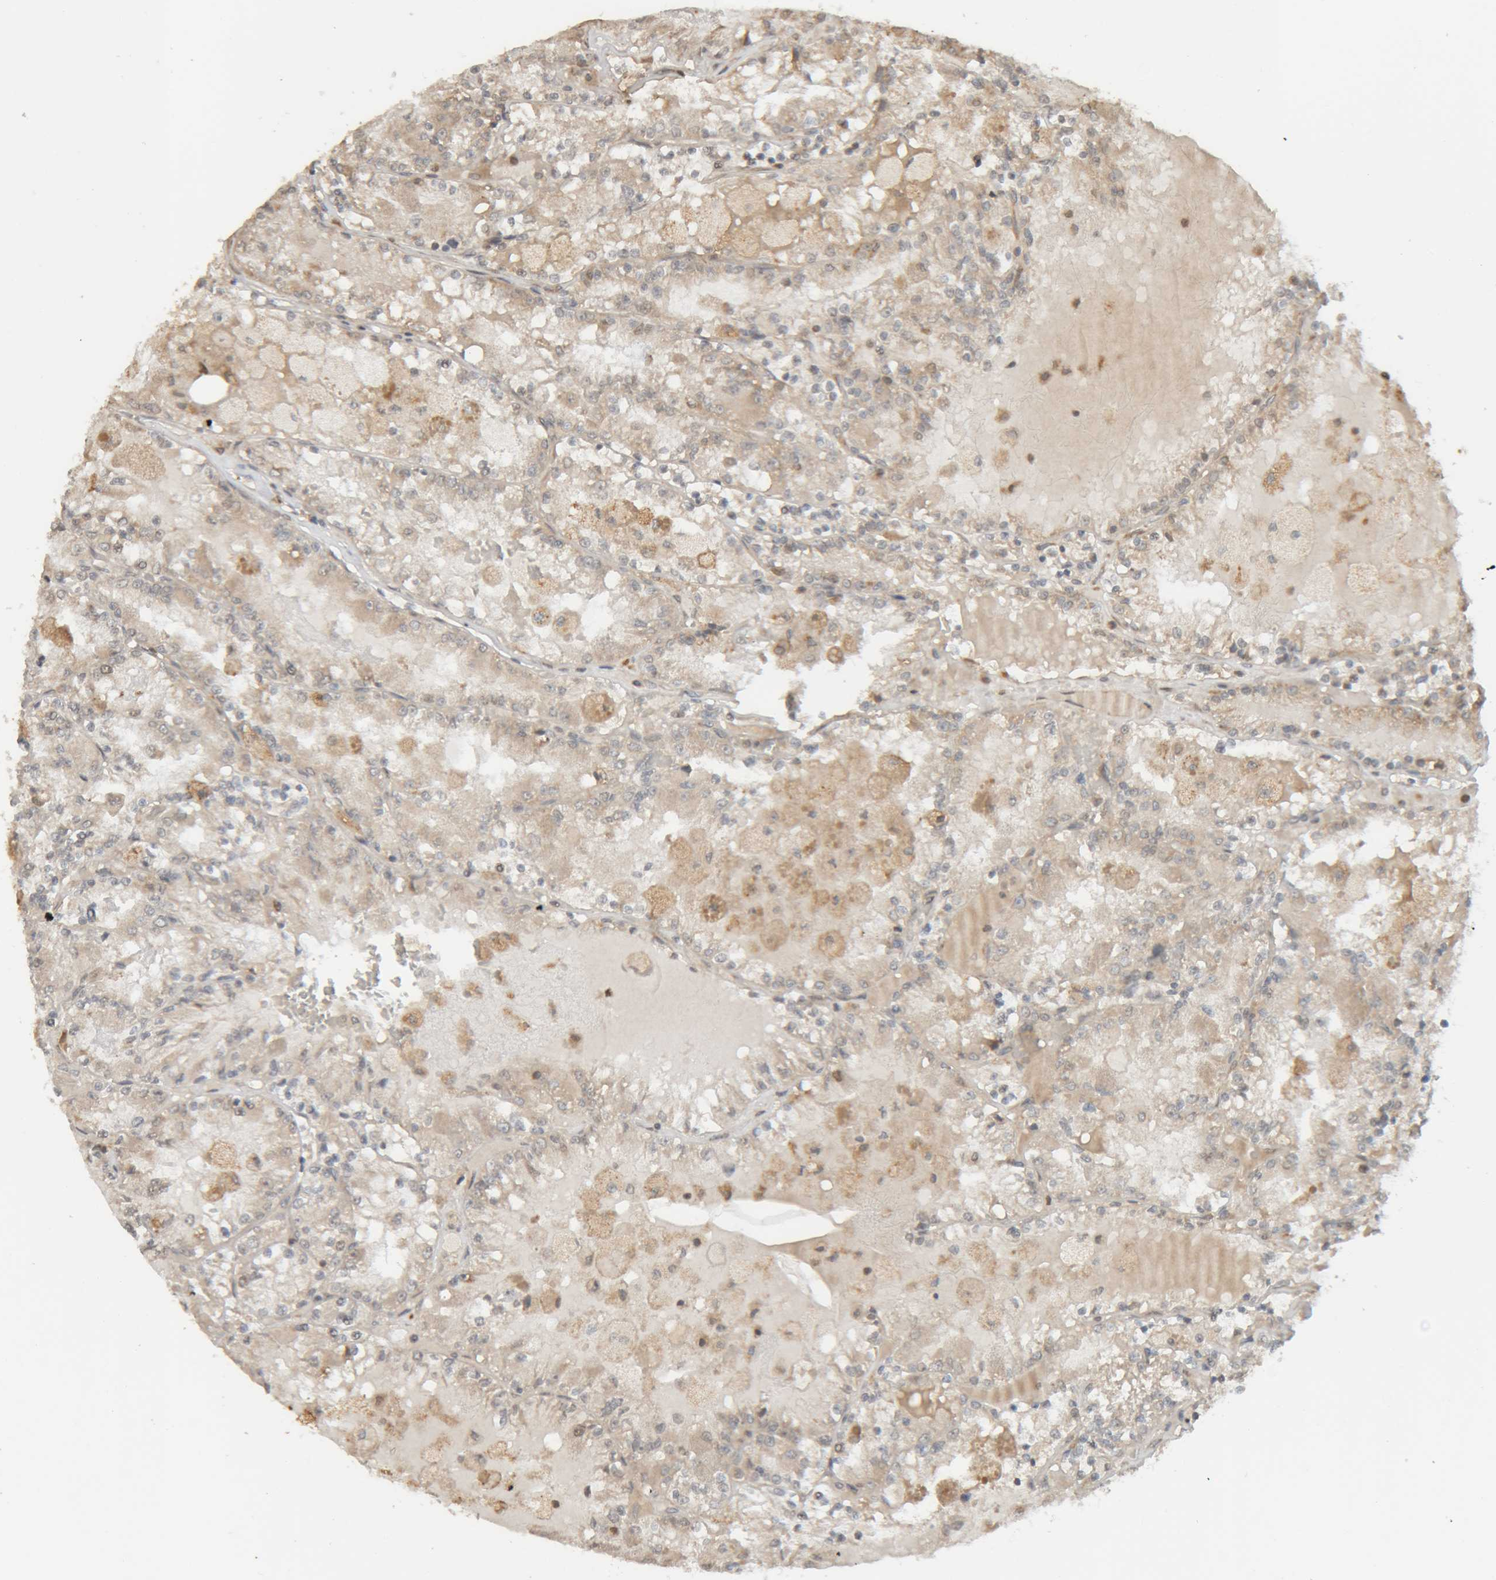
{"staining": {"intensity": "weak", "quantity": "<25%", "location": "cytoplasmic/membranous"}, "tissue": "renal cancer", "cell_type": "Tumor cells", "image_type": "cancer", "snomed": [{"axis": "morphology", "description": "Adenocarcinoma, NOS"}, {"axis": "topography", "description": "Kidney"}], "caption": "Renal cancer stained for a protein using IHC displays no positivity tumor cells.", "gene": "GINS4", "patient": {"sex": "female", "age": 56}}